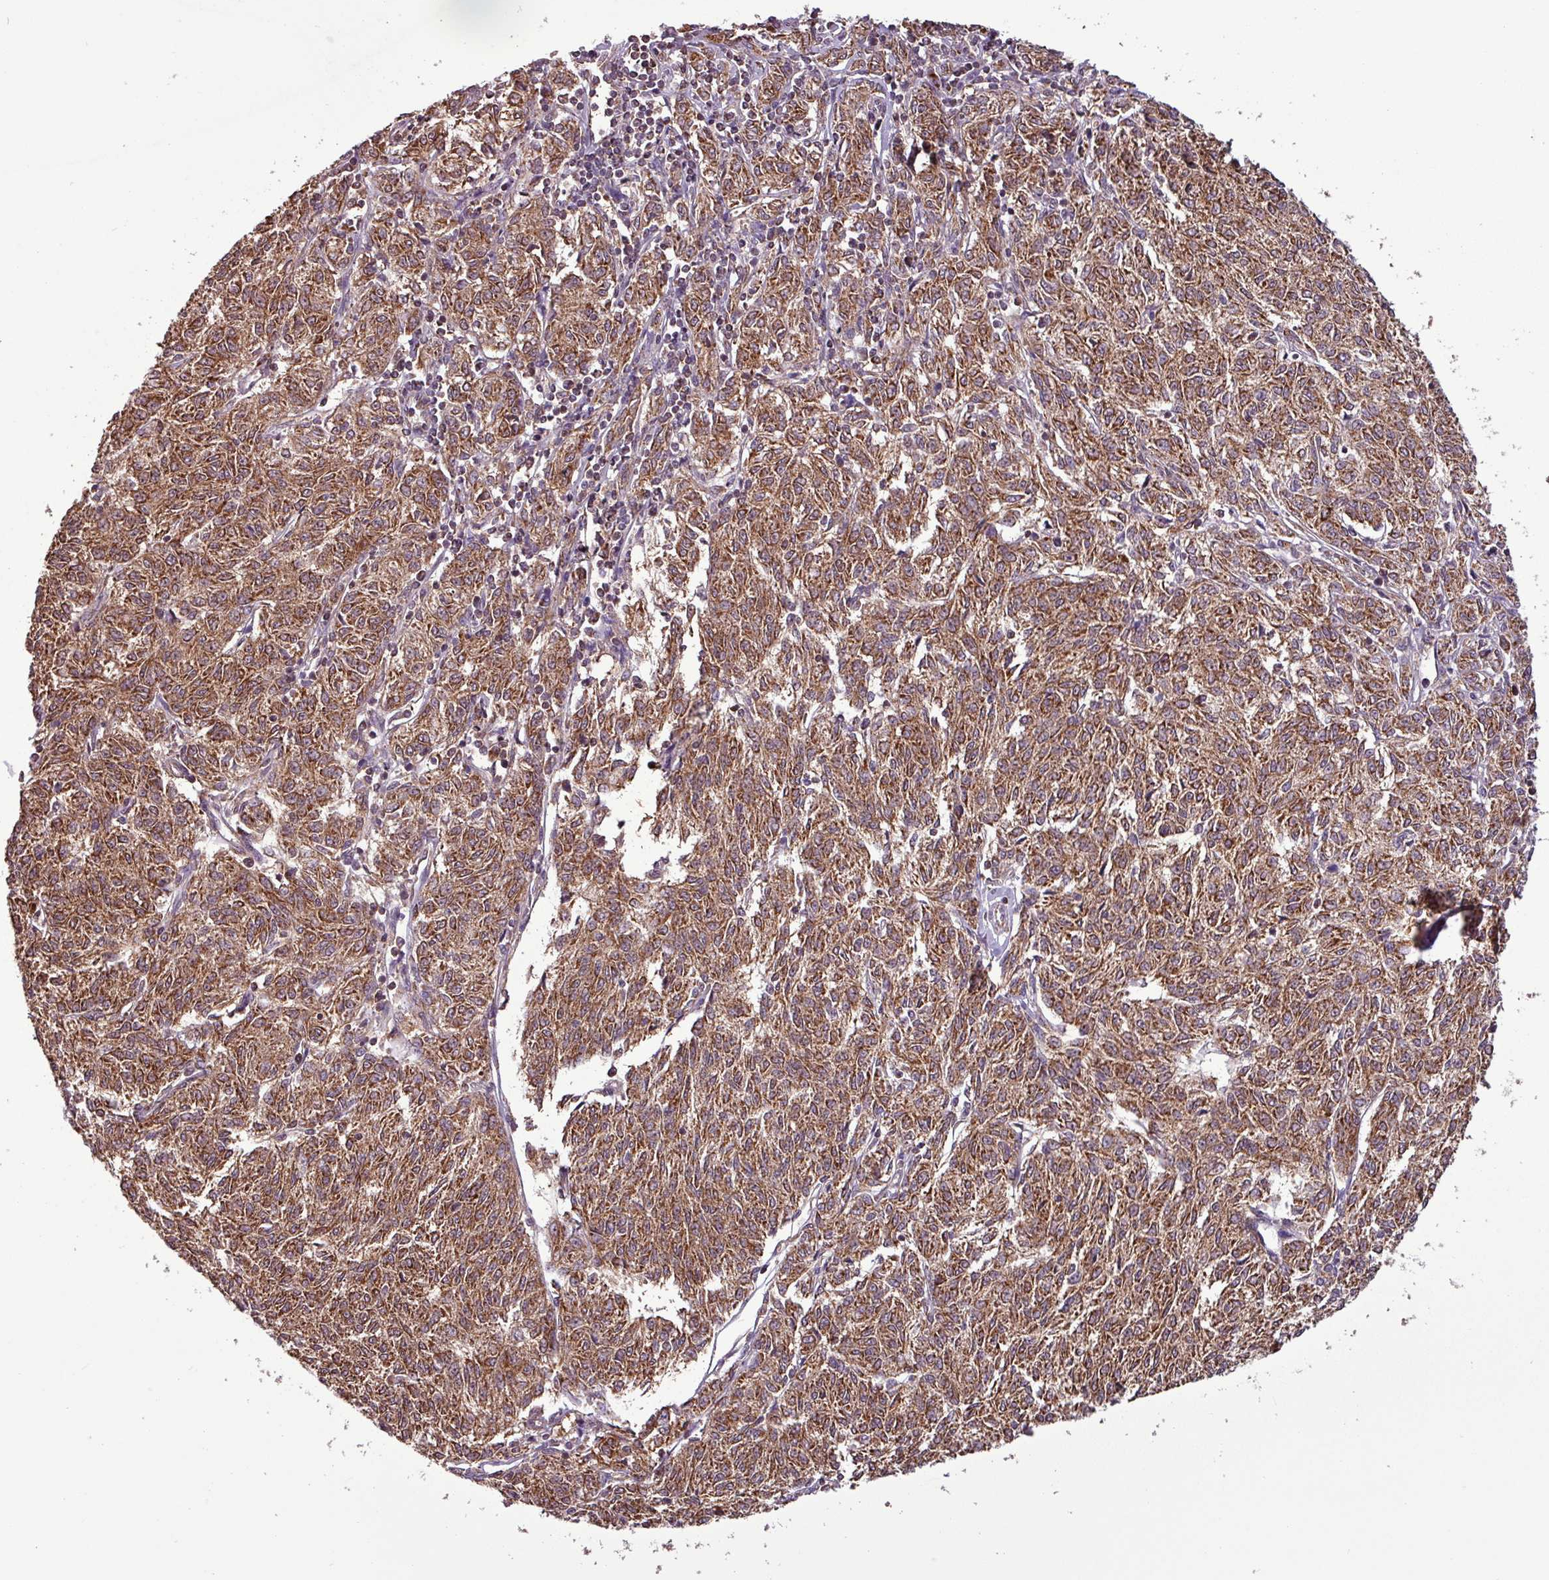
{"staining": {"intensity": "strong", "quantity": ">75%", "location": "cytoplasmic/membranous"}, "tissue": "melanoma", "cell_type": "Tumor cells", "image_type": "cancer", "snomed": [{"axis": "morphology", "description": "Malignant melanoma, NOS"}, {"axis": "topography", "description": "Skin"}], "caption": "This image reveals IHC staining of human melanoma, with high strong cytoplasmic/membranous expression in approximately >75% of tumor cells.", "gene": "MCTP2", "patient": {"sex": "female", "age": 72}}